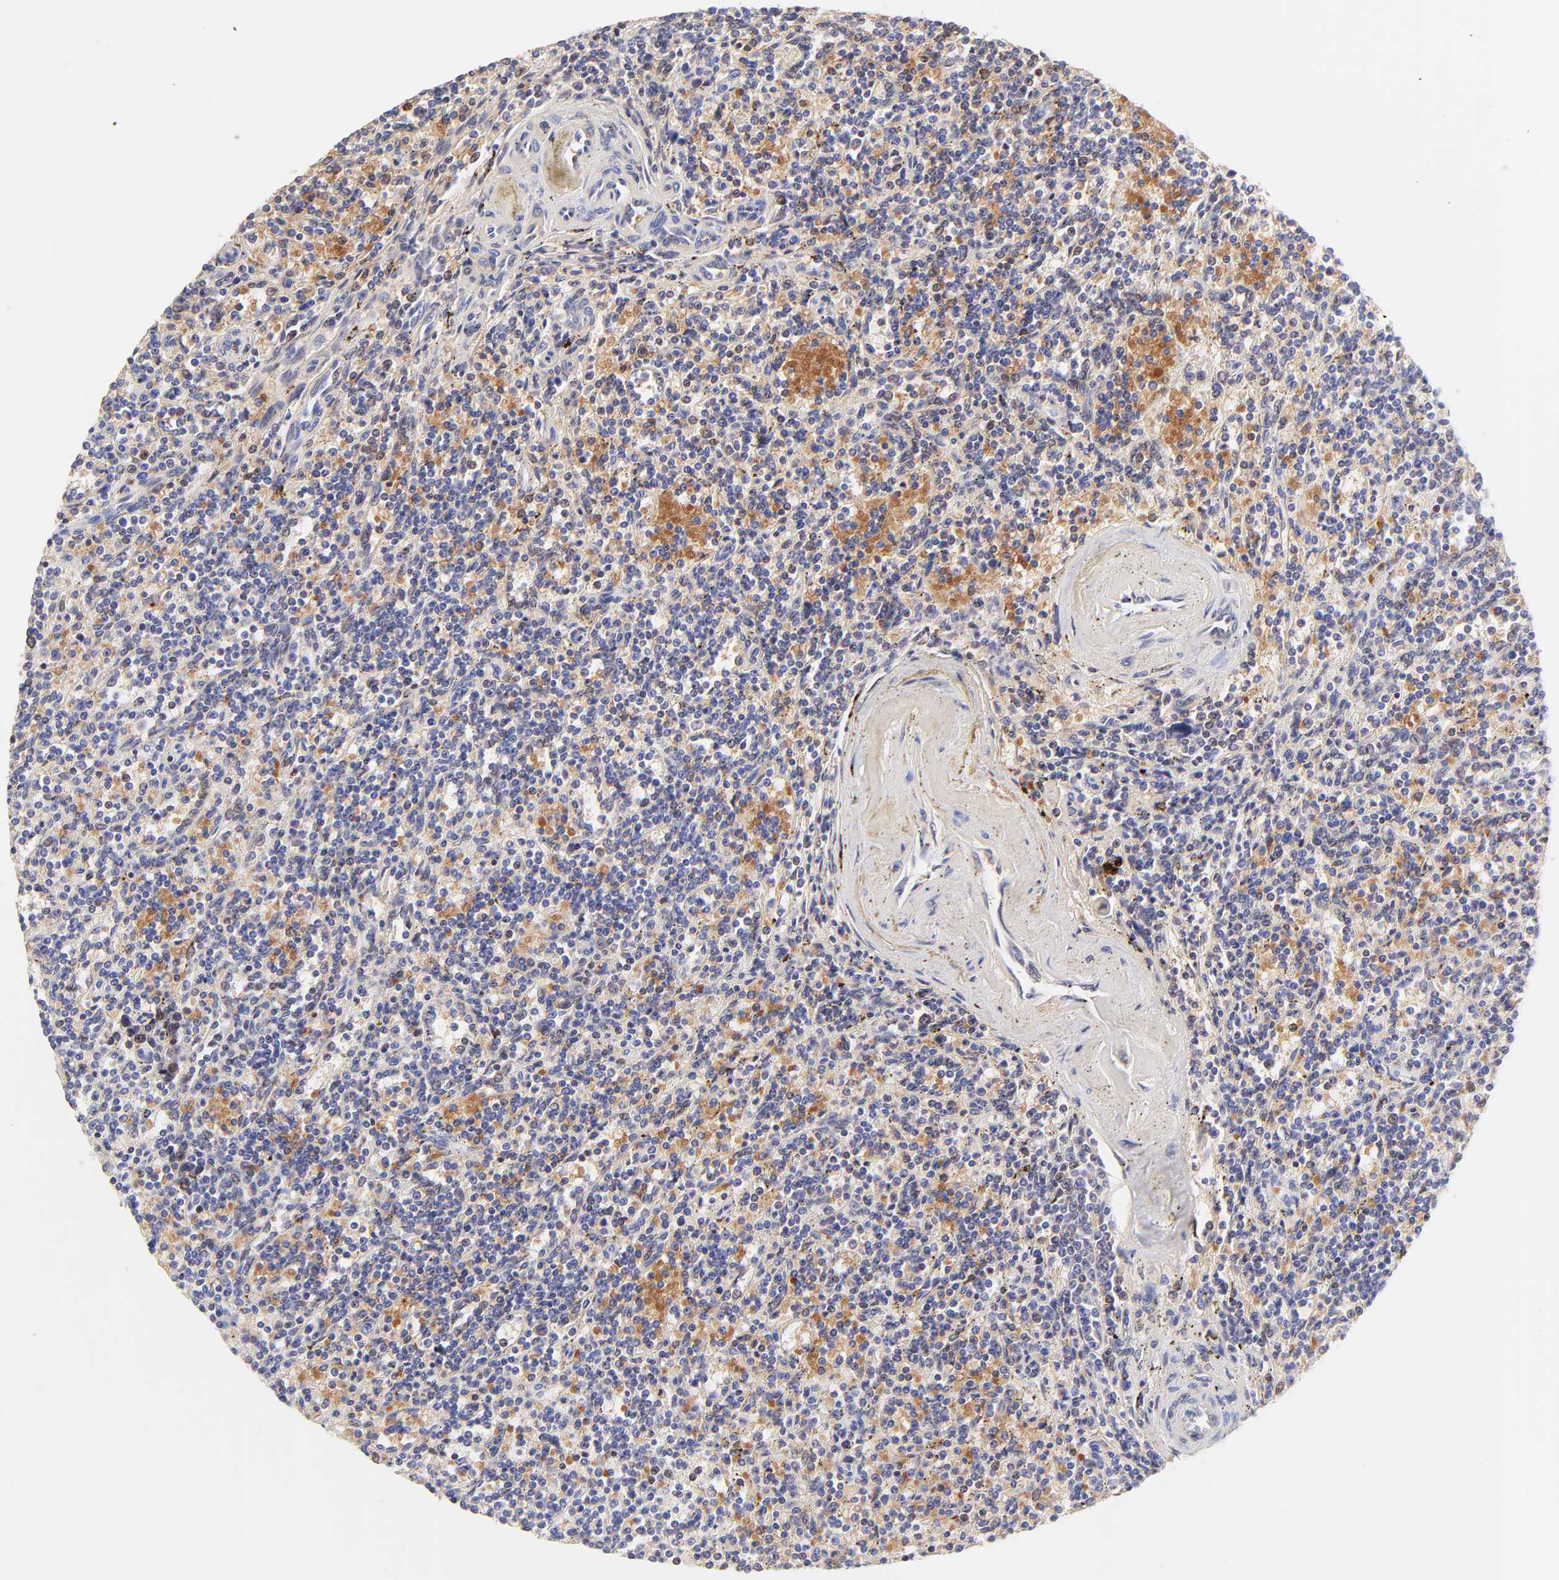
{"staining": {"intensity": "moderate", "quantity": "<25%", "location": "cytoplasmic/membranous"}, "tissue": "lymphoma", "cell_type": "Tumor cells", "image_type": "cancer", "snomed": [{"axis": "morphology", "description": "Malignant lymphoma, non-Hodgkin's type, Low grade"}, {"axis": "topography", "description": "Spleen"}], "caption": "Immunohistochemical staining of human low-grade malignant lymphoma, non-Hodgkin's type displays moderate cytoplasmic/membranous protein positivity in approximately <25% of tumor cells.", "gene": "FRMPD3", "patient": {"sex": "male", "age": 73}}